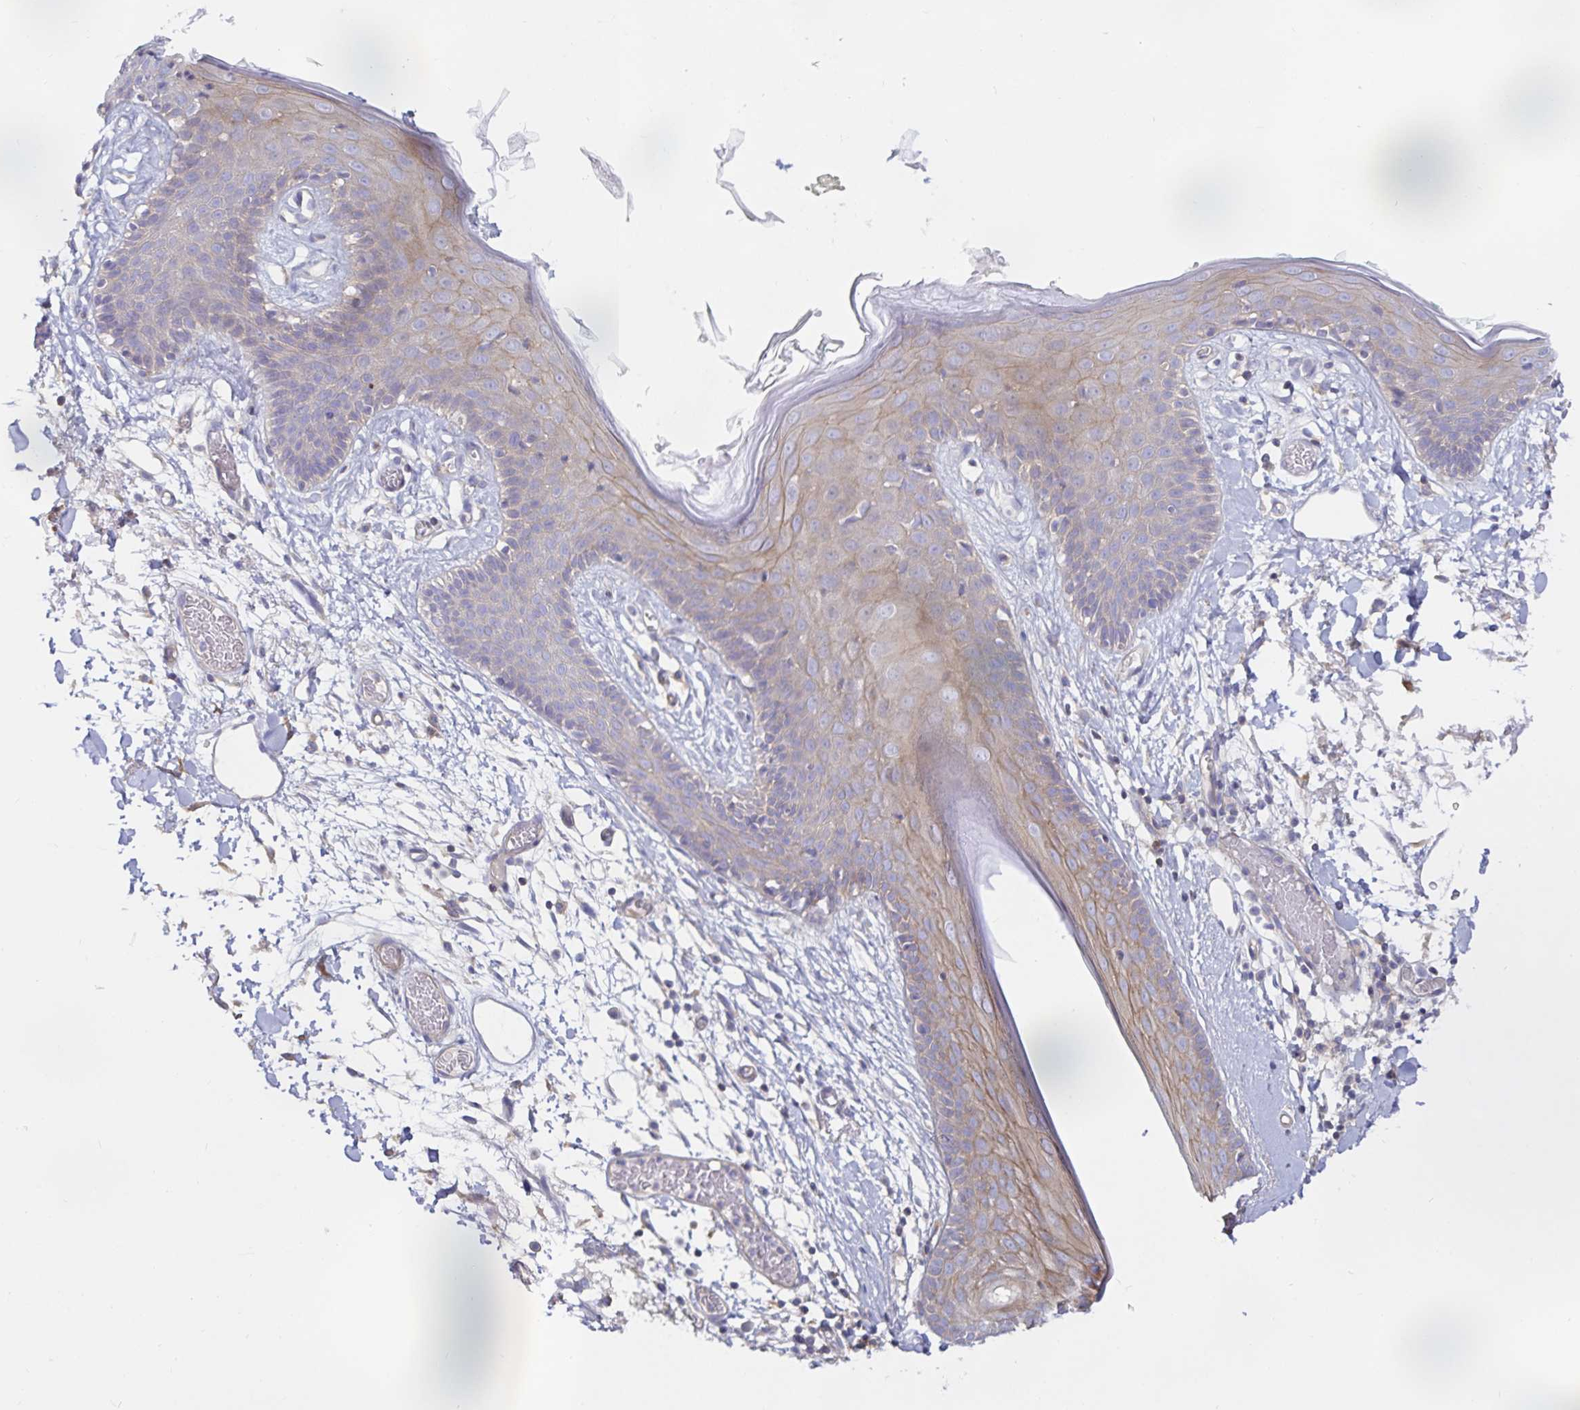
{"staining": {"intensity": "negative", "quantity": "none", "location": "none"}, "tissue": "skin", "cell_type": "Fibroblasts", "image_type": "normal", "snomed": [{"axis": "morphology", "description": "Normal tissue, NOS"}, {"axis": "topography", "description": "Skin"}], "caption": "Immunohistochemical staining of unremarkable human skin shows no significant positivity in fibroblasts.", "gene": "METTL22", "patient": {"sex": "male", "age": 79}}